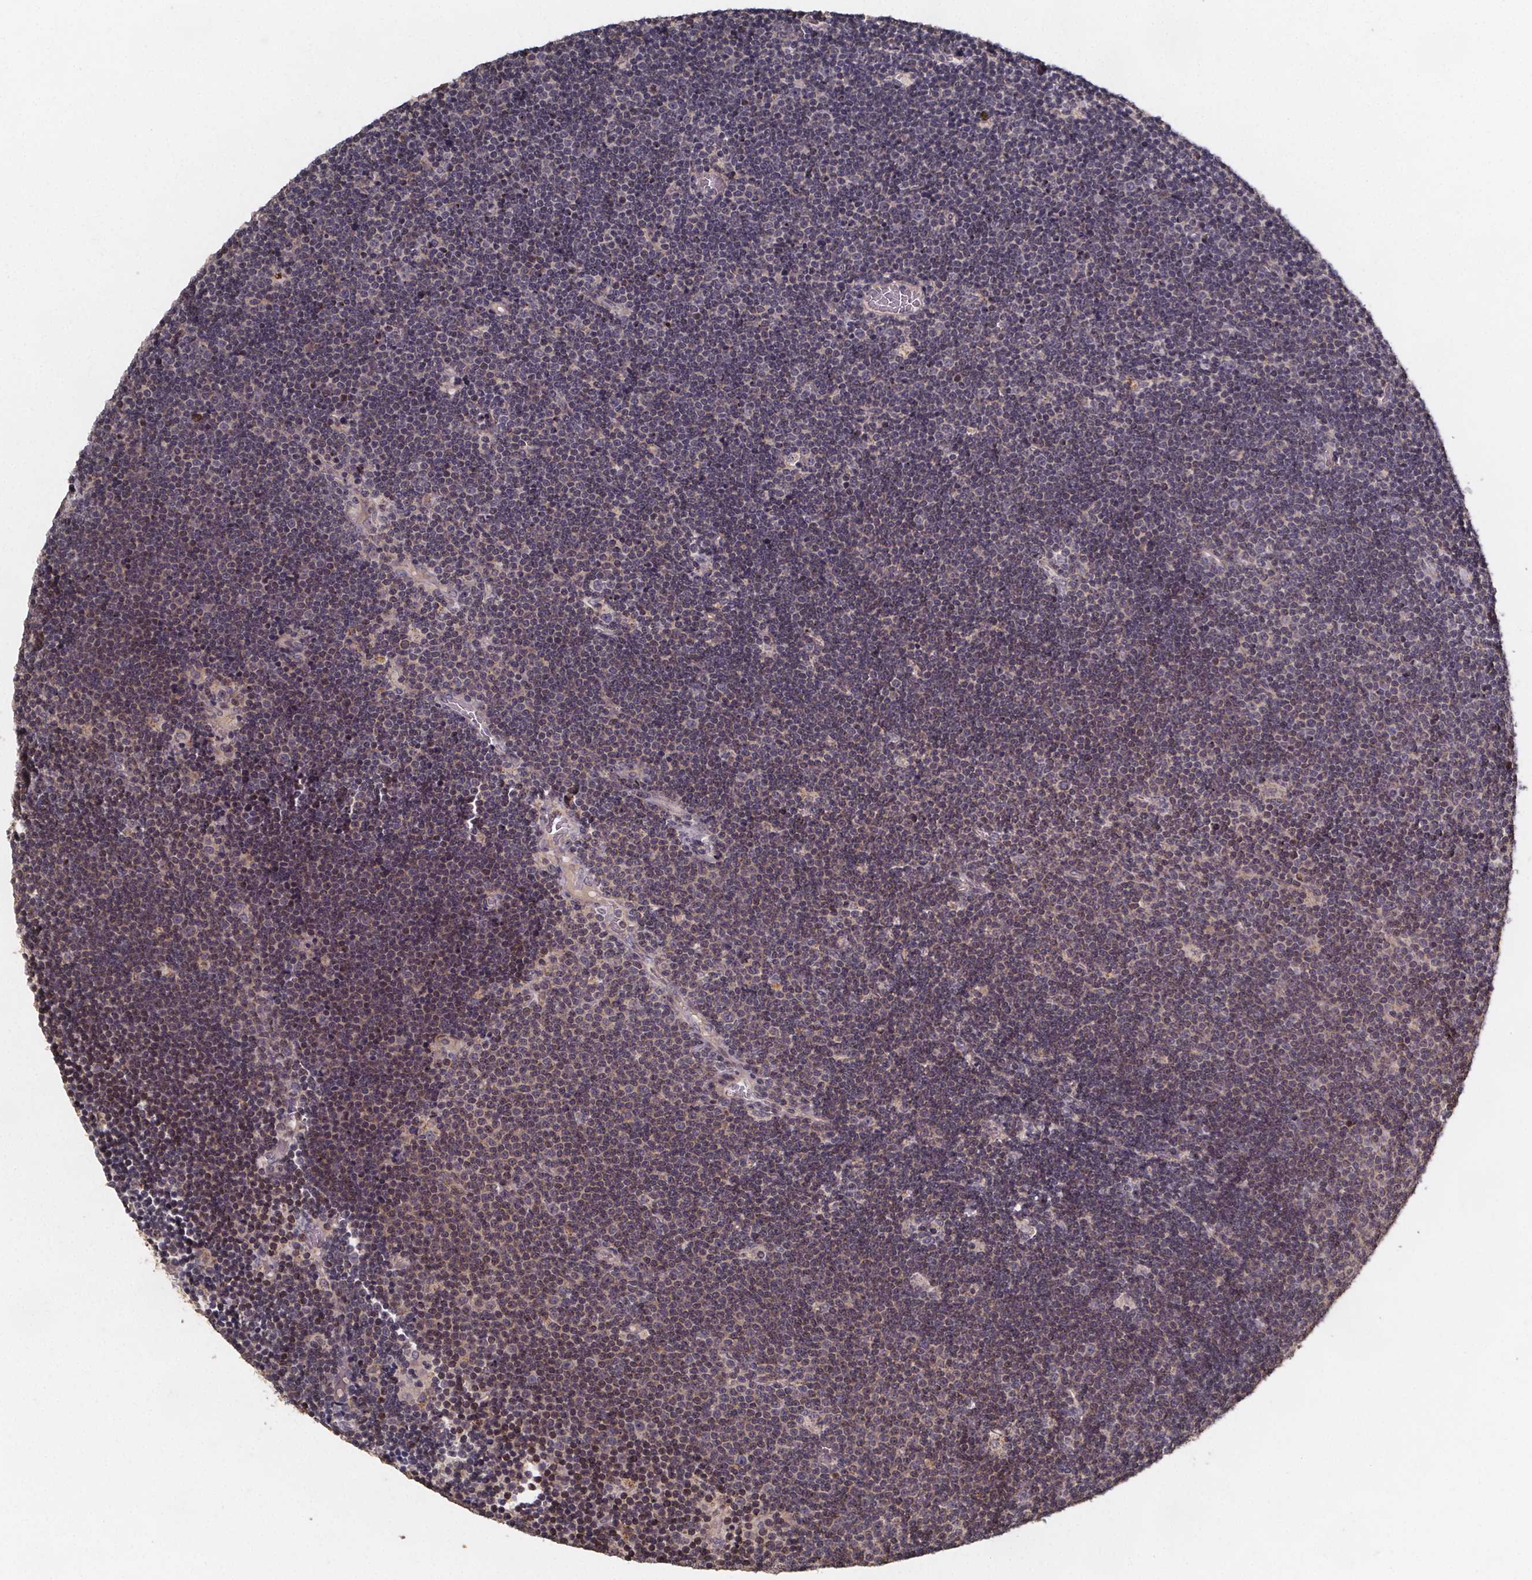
{"staining": {"intensity": "weak", "quantity": "<25%", "location": "cytoplasmic/membranous,nuclear"}, "tissue": "lymphoma", "cell_type": "Tumor cells", "image_type": "cancer", "snomed": [{"axis": "morphology", "description": "Malignant lymphoma, non-Hodgkin's type, Low grade"}, {"axis": "topography", "description": "Brain"}], "caption": "The immunohistochemistry (IHC) photomicrograph has no significant expression in tumor cells of malignant lymphoma, non-Hodgkin's type (low-grade) tissue. (DAB (3,3'-diaminobenzidine) IHC with hematoxylin counter stain).", "gene": "ZNF879", "patient": {"sex": "female", "age": 66}}